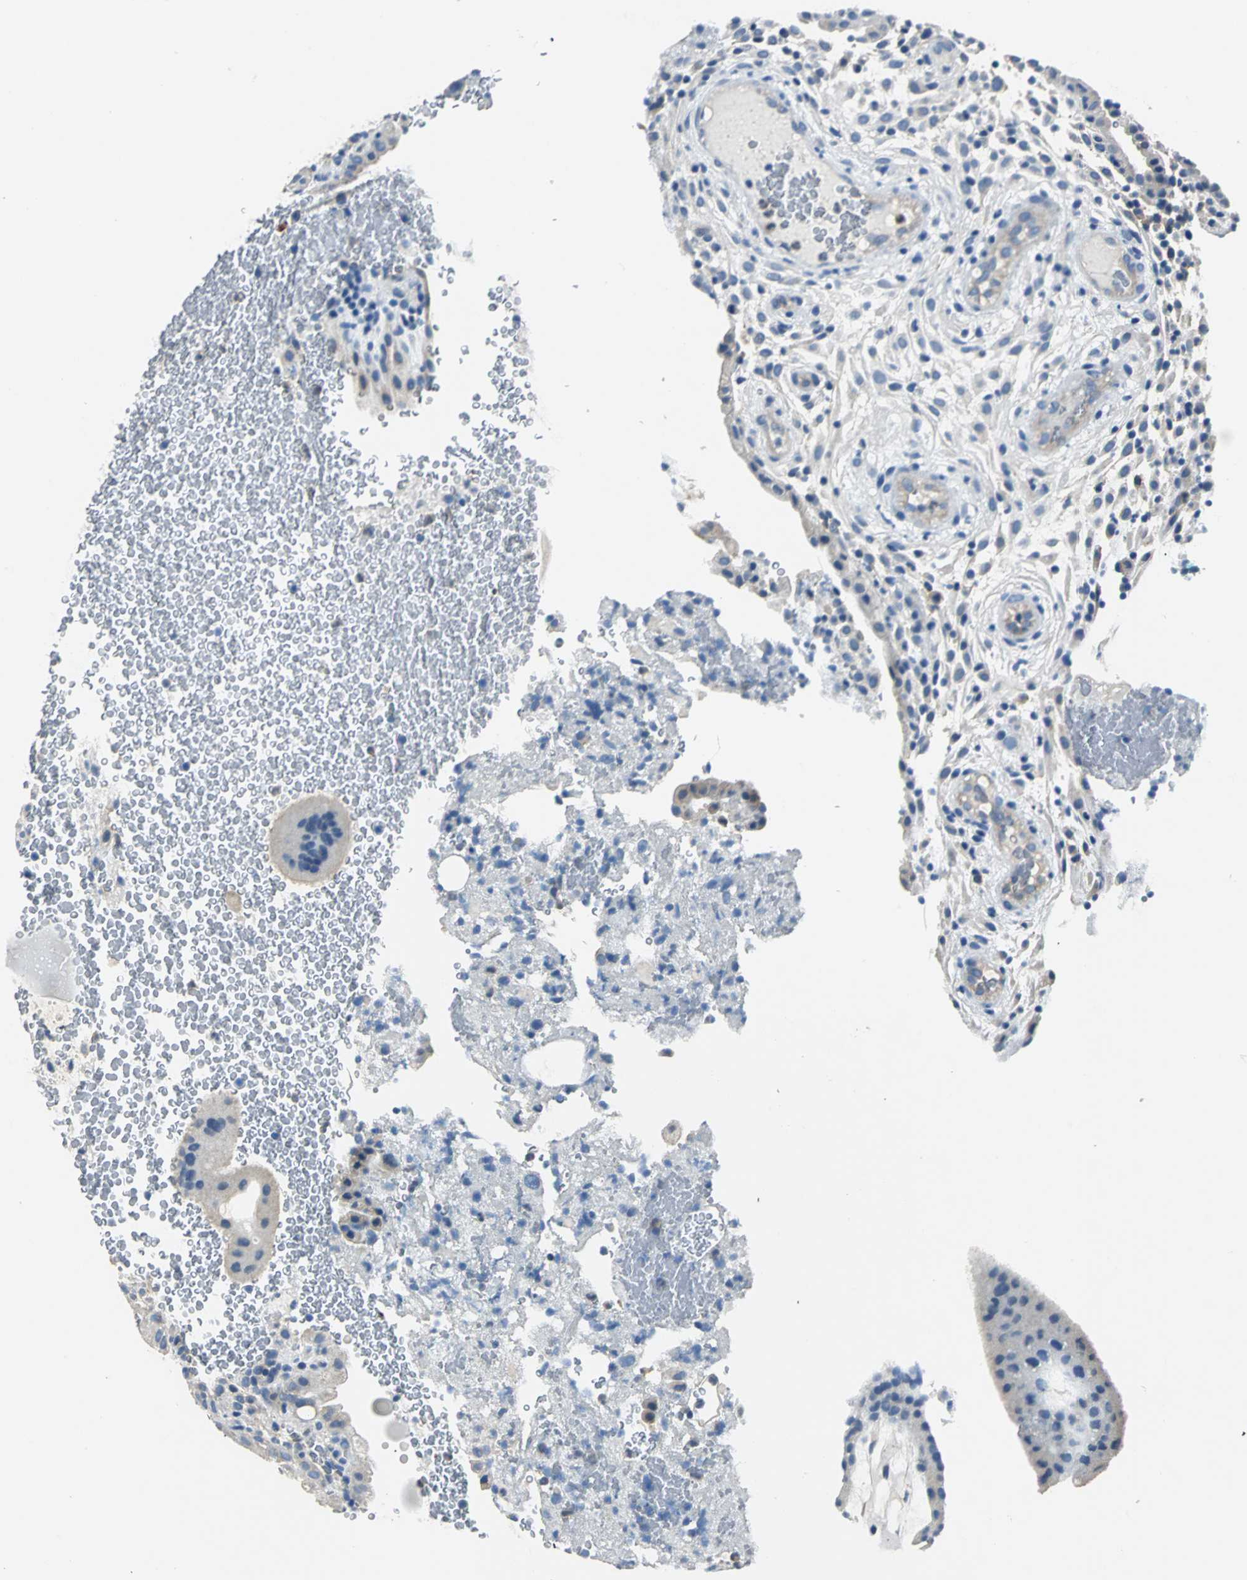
{"staining": {"intensity": "weak", "quantity": "<25%", "location": "cytoplasmic/membranous"}, "tissue": "placenta", "cell_type": "Trophoblastic cells", "image_type": "normal", "snomed": [{"axis": "morphology", "description": "Normal tissue, NOS"}, {"axis": "topography", "description": "Placenta"}], "caption": "An immunohistochemistry image of unremarkable placenta is shown. There is no staining in trophoblastic cells of placenta. The staining is performed using DAB brown chromogen with nuclei counter-stained in using hematoxylin.", "gene": "RIPOR1", "patient": {"sex": "female", "age": 19}}